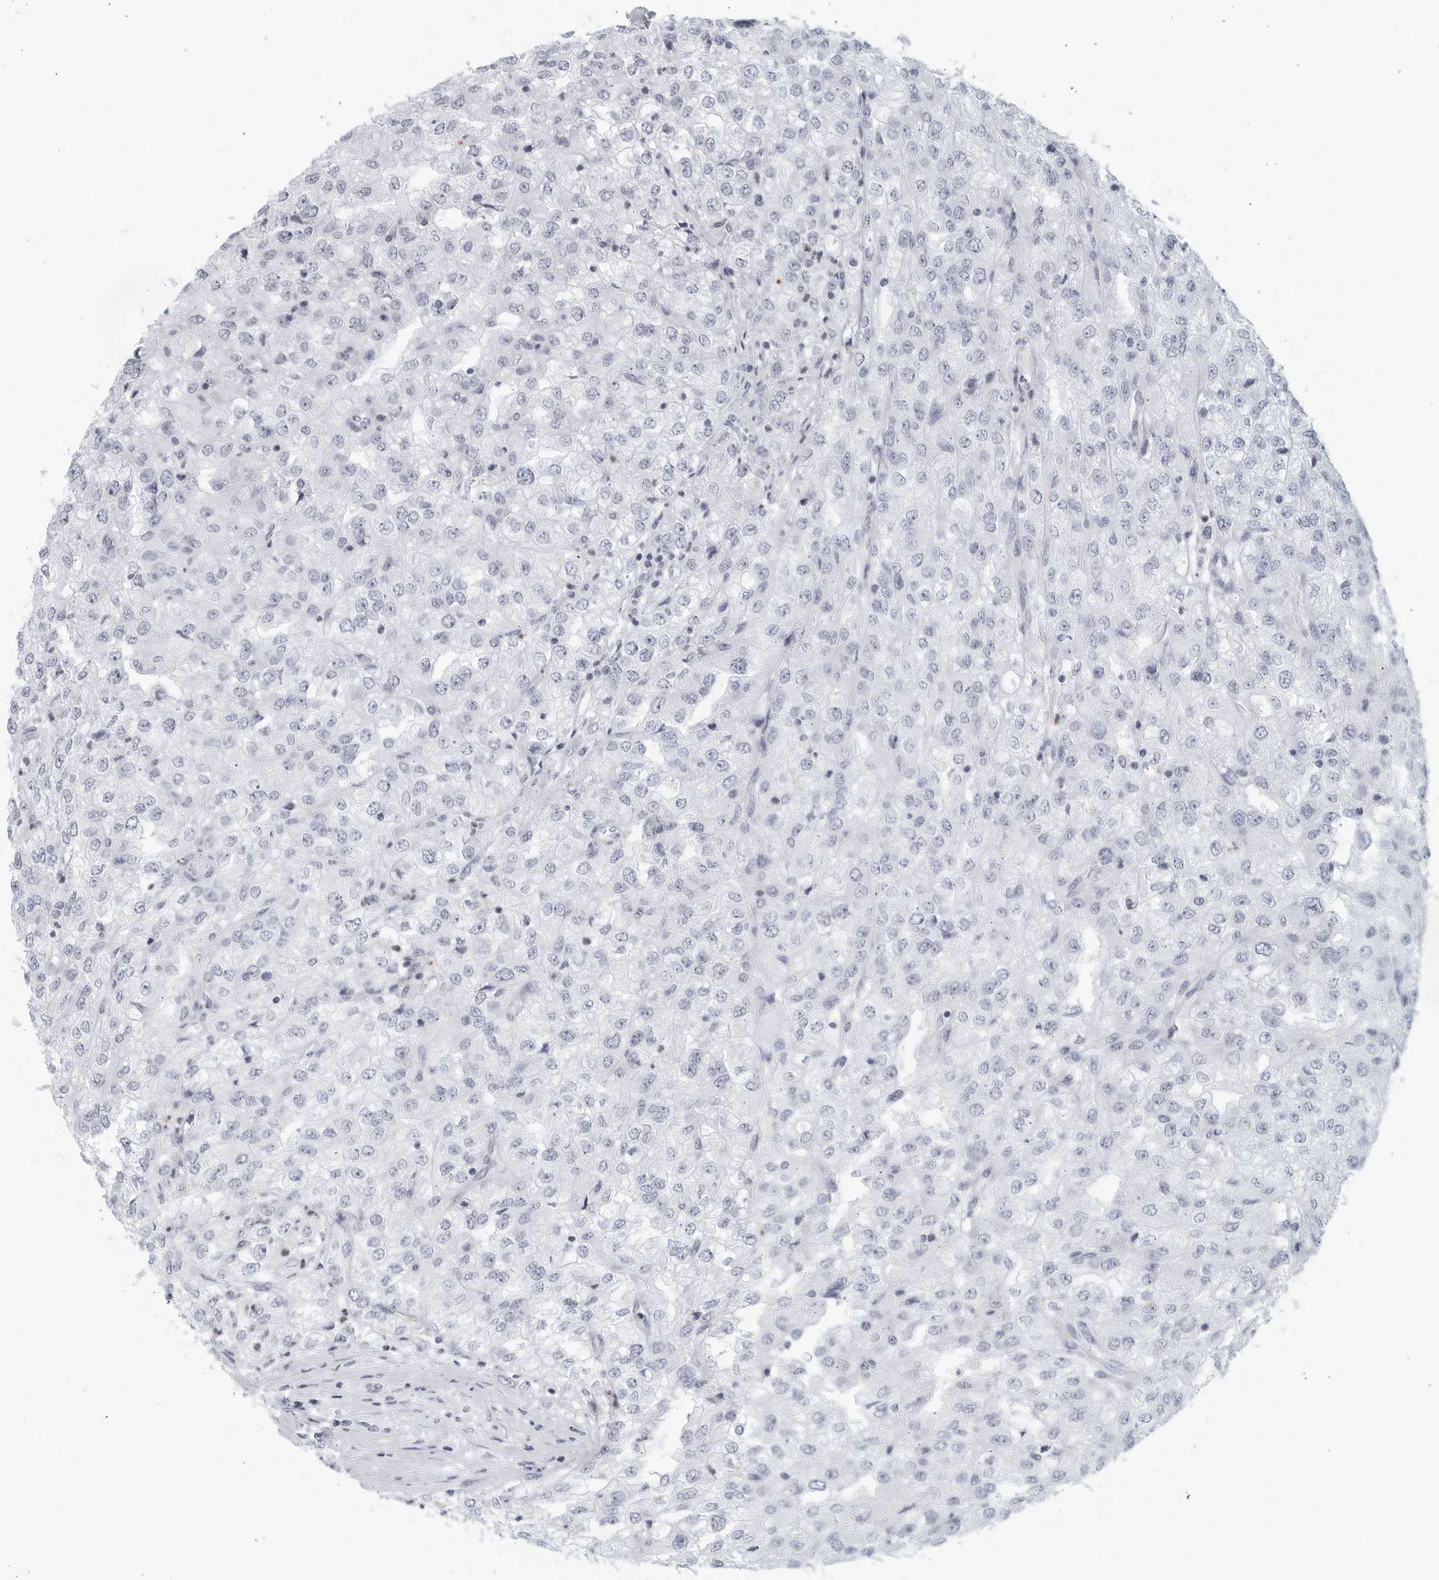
{"staining": {"intensity": "negative", "quantity": "none", "location": "none"}, "tissue": "renal cancer", "cell_type": "Tumor cells", "image_type": "cancer", "snomed": [{"axis": "morphology", "description": "Adenocarcinoma, NOS"}, {"axis": "topography", "description": "Kidney"}], "caption": "Immunohistochemistry of human adenocarcinoma (renal) demonstrates no expression in tumor cells.", "gene": "KLK7", "patient": {"sex": "female", "age": 54}}